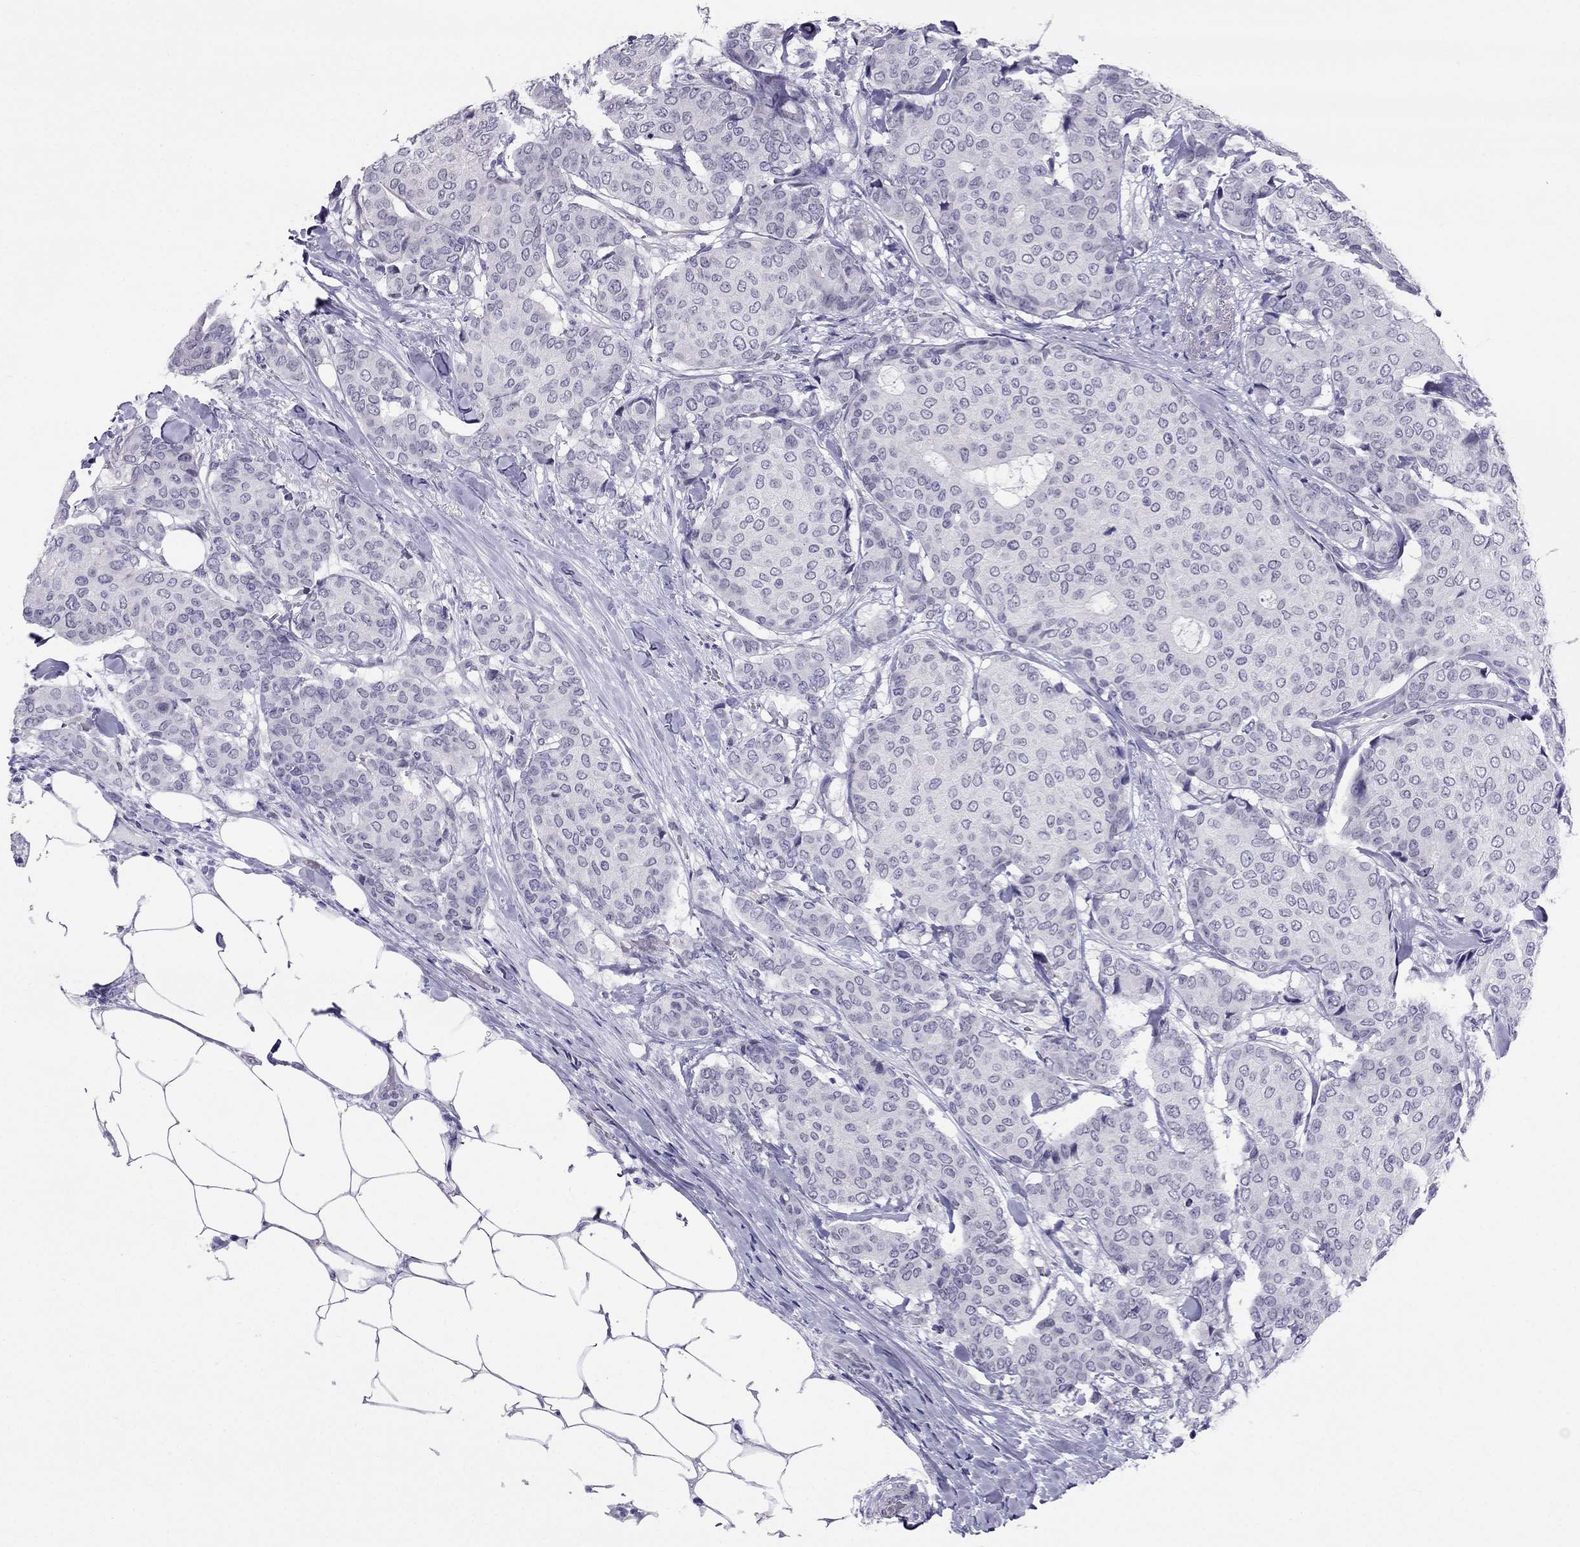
{"staining": {"intensity": "negative", "quantity": "none", "location": "none"}, "tissue": "breast cancer", "cell_type": "Tumor cells", "image_type": "cancer", "snomed": [{"axis": "morphology", "description": "Duct carcinoma"}, {"axis": "topography", "description": "Breast"}], "caption": "The photomicrograph displays no staining of tumor cells in breast cancer.", "gene": "CROCC2", "patient": {"sex": "female", "age": 75}}